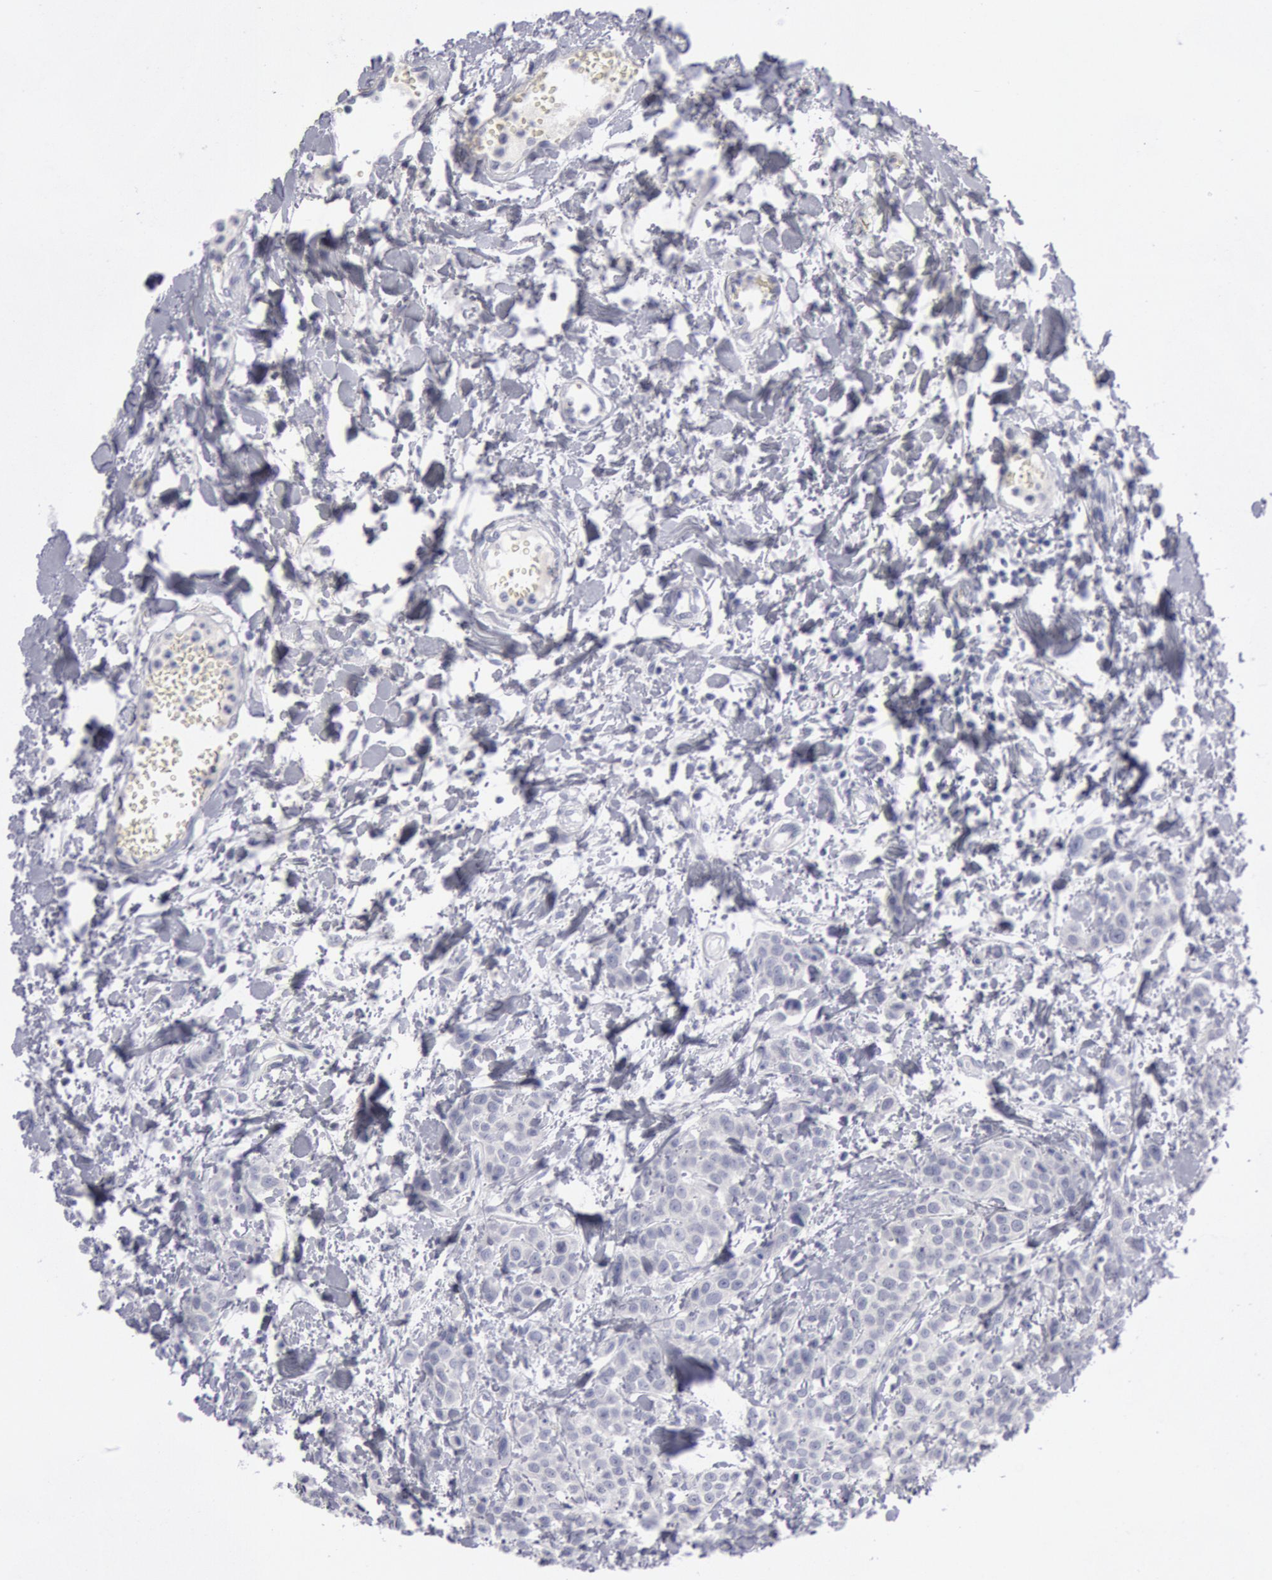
{"staining": {"intensity": "negative", "quantity": "none", "location": "none"}, "tissue": "urothelial cancer", "cell_type": "Tumor cells", "image_type": "cancer", "snomed": [{"axis": "morphology", "description": "Urothelial carcinoma, High grade"}, {"axis": "topography", "description": "Urinary bladder"}], "caption": "The micrograph reveals no staining of tumor cells in urothelial cancer.", "gene": "KRT16", "patient": {"sex": "male", "age": 56}}